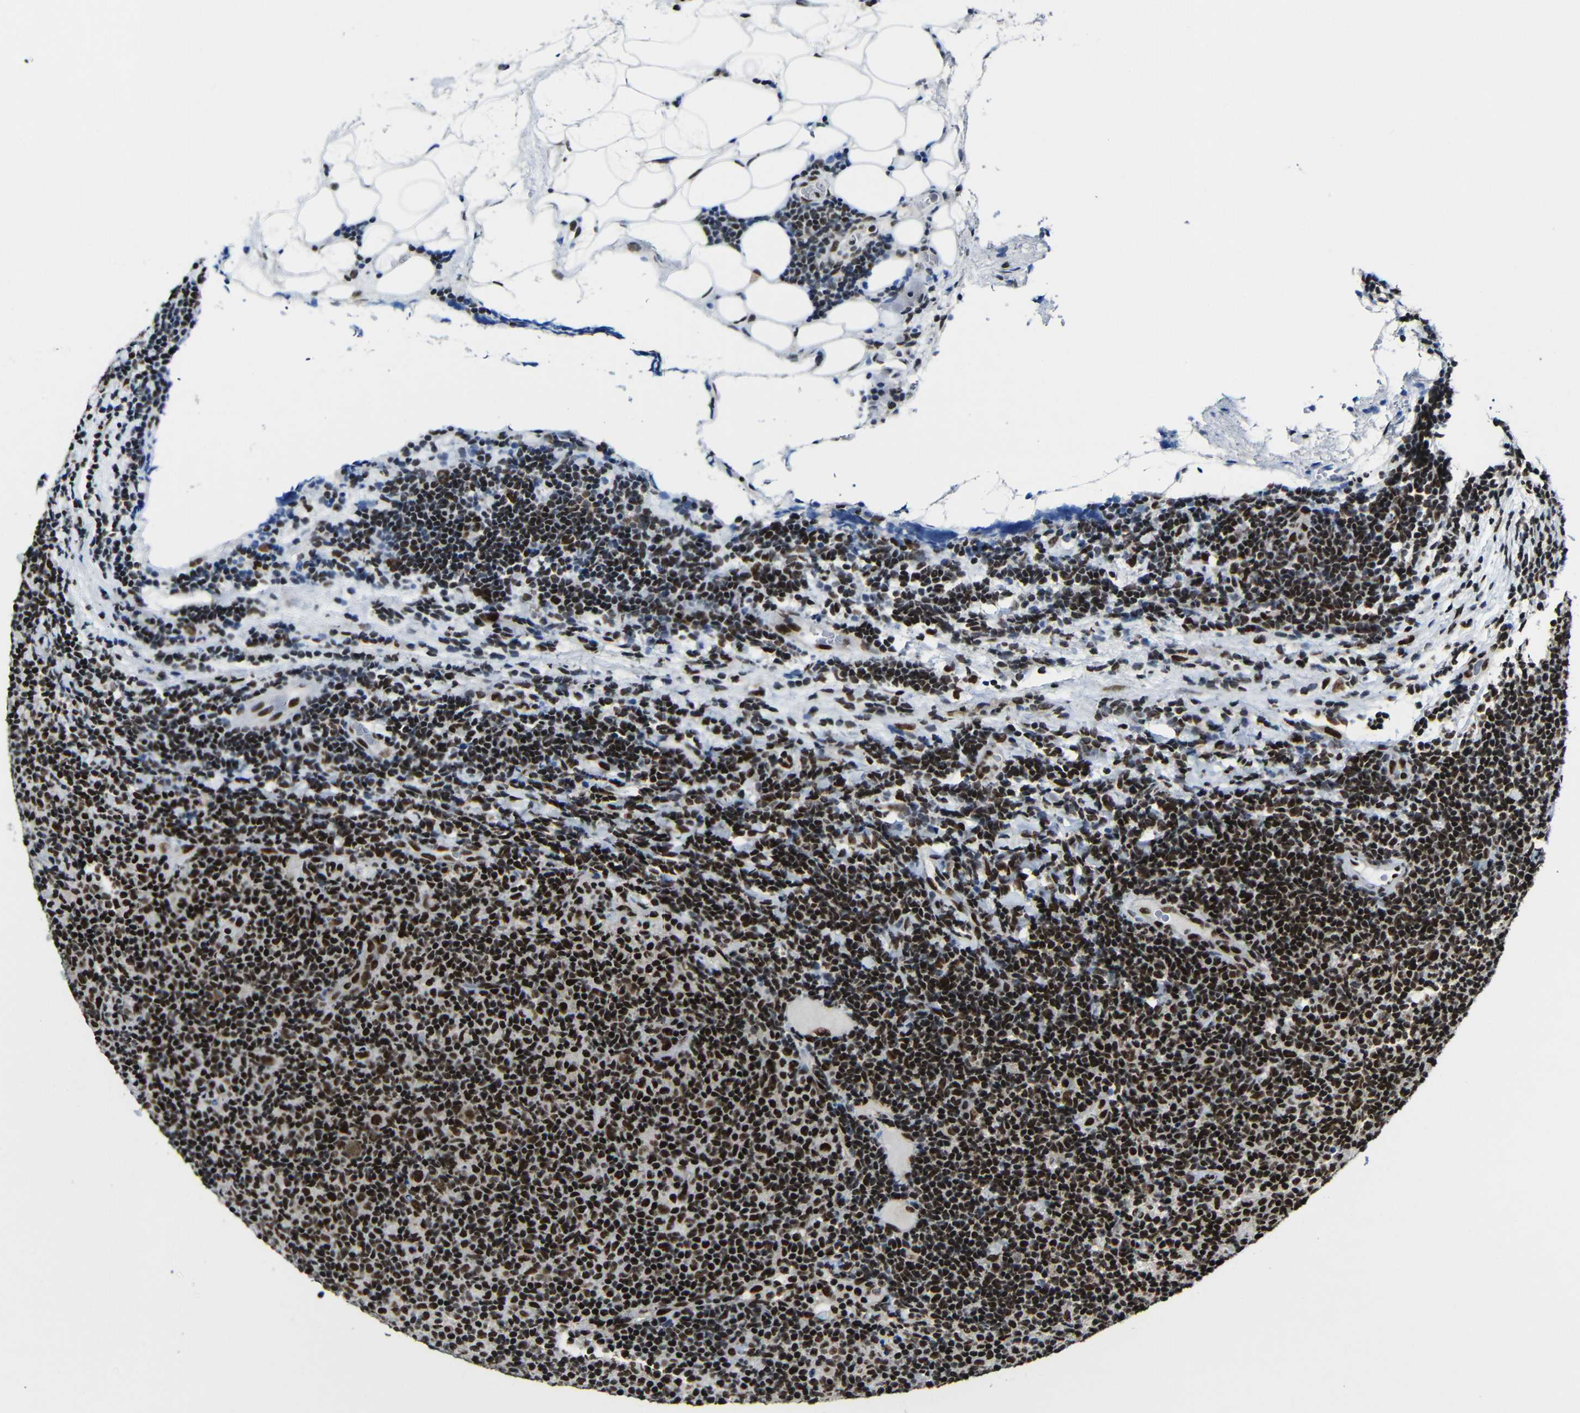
{"staining": {"intensity": "strong", "quantity": ">75%", "location": "nuclear"}, "tissue": "lymphoma", "cell_type": "Tumor cells", "image_type": "cancer", "snomed": [{"axis": "morphology", "description": "Malignant lymphoma, non-Hodgkin's type, Low grade"}, {"axis": "topography", "description": "Lymph node"}], "caption": "Immunohistochemistry photomicrograph of human lymphoma stained for a protein (brown), which demonstrates high levels of strong nuclear staining in approximately >75% of tumor cells.", "gene": "PTBP1", "patient": {"sex": "male", "age": 83}}